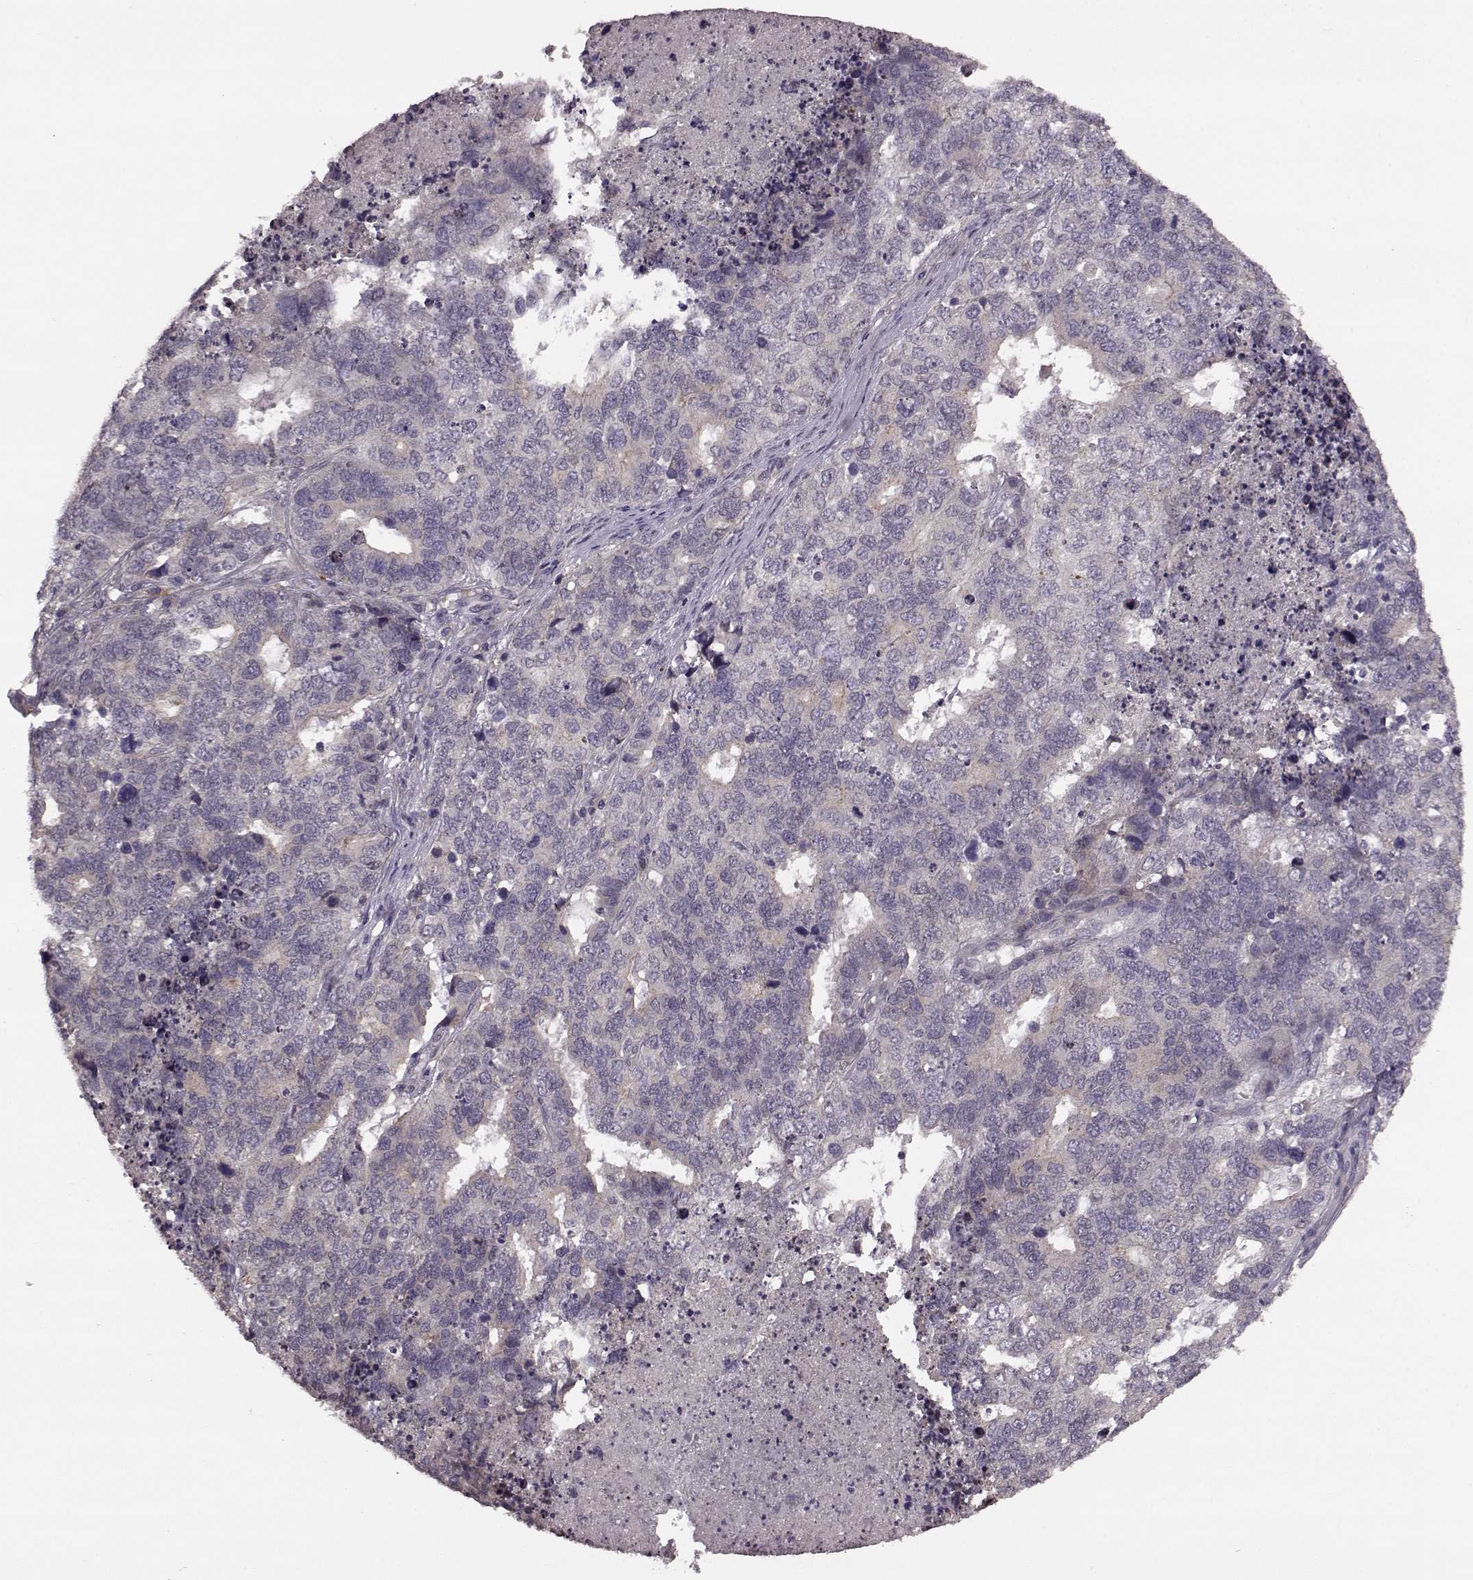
{"staining": {"intensity": "negative", "quantity": "none", "location": "none"}, "tissue": "cervical cancer", "cell_type": "Tumor cells", "image_type": "cancer", "snomed": [{"axis": "morphology", "description": "Squamous cell carcinoma, NOS"}, {"axis": "topography", "description": "Cervix"}], "caption": "Immunohistochemical staining of cervical cancer (squamous cell carcinoma) reveals no significant expression in tumor cells.", "gene": "SLC52A3", "patient": {"sex": "female", "age": 63}}